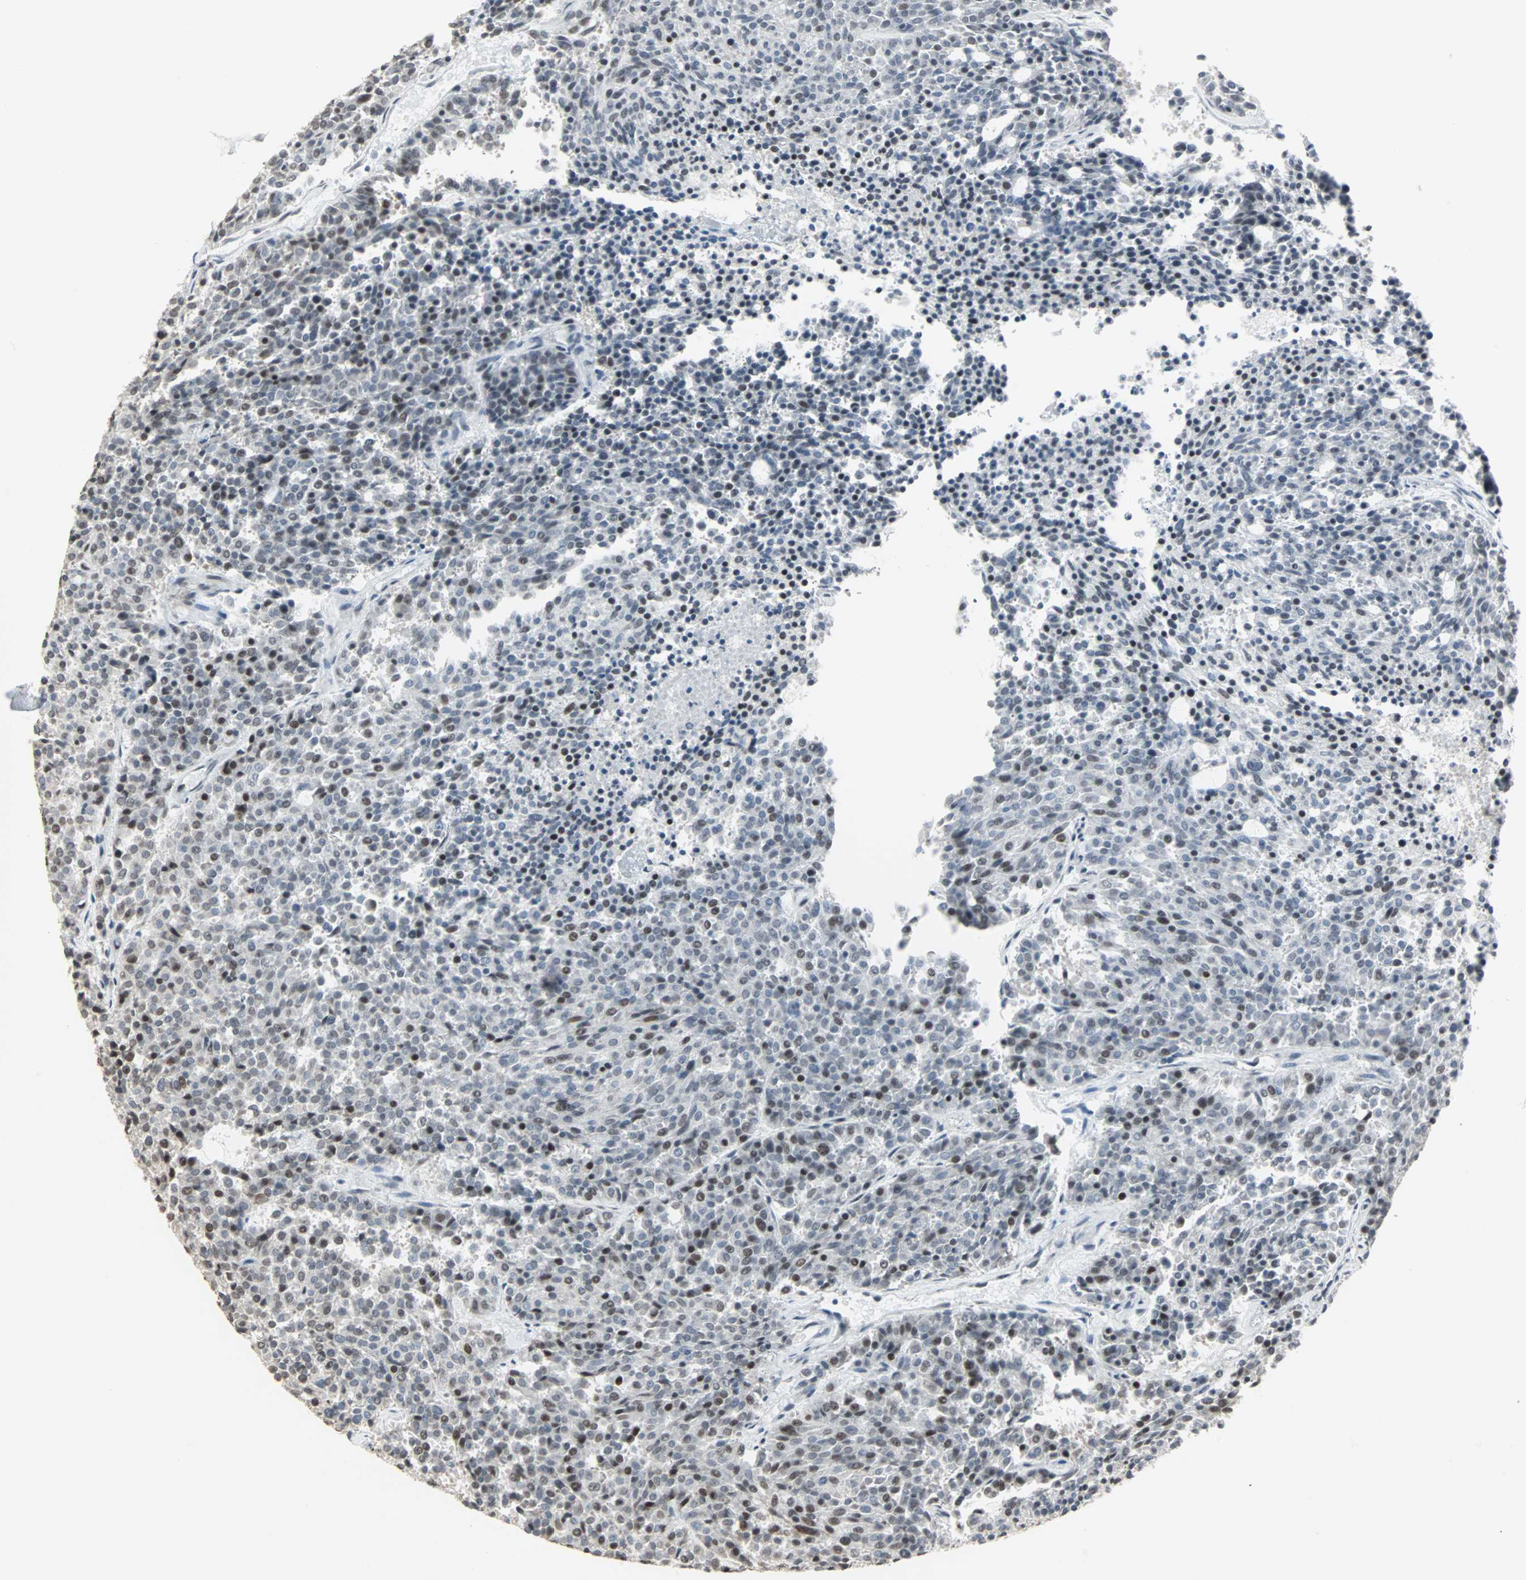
{"staining": {"intensity": "weak", "quantity": "<25%", "location": "nuclear"}, "tissue": "carcinoid", "cell_type": "Tumor cells", "image_type": "cancer", "snomed": [{"axis": "morphology", "description": "Carcinoid, malignant, NOS"}, {"axis": "topography", "description": "Pancreas"}], "caption": "Micrograph shows no protein positivity in tumor cells of carcinoid tissue.", "gene": "CBLC", "patient": {"sex": "female", "age": 54}}